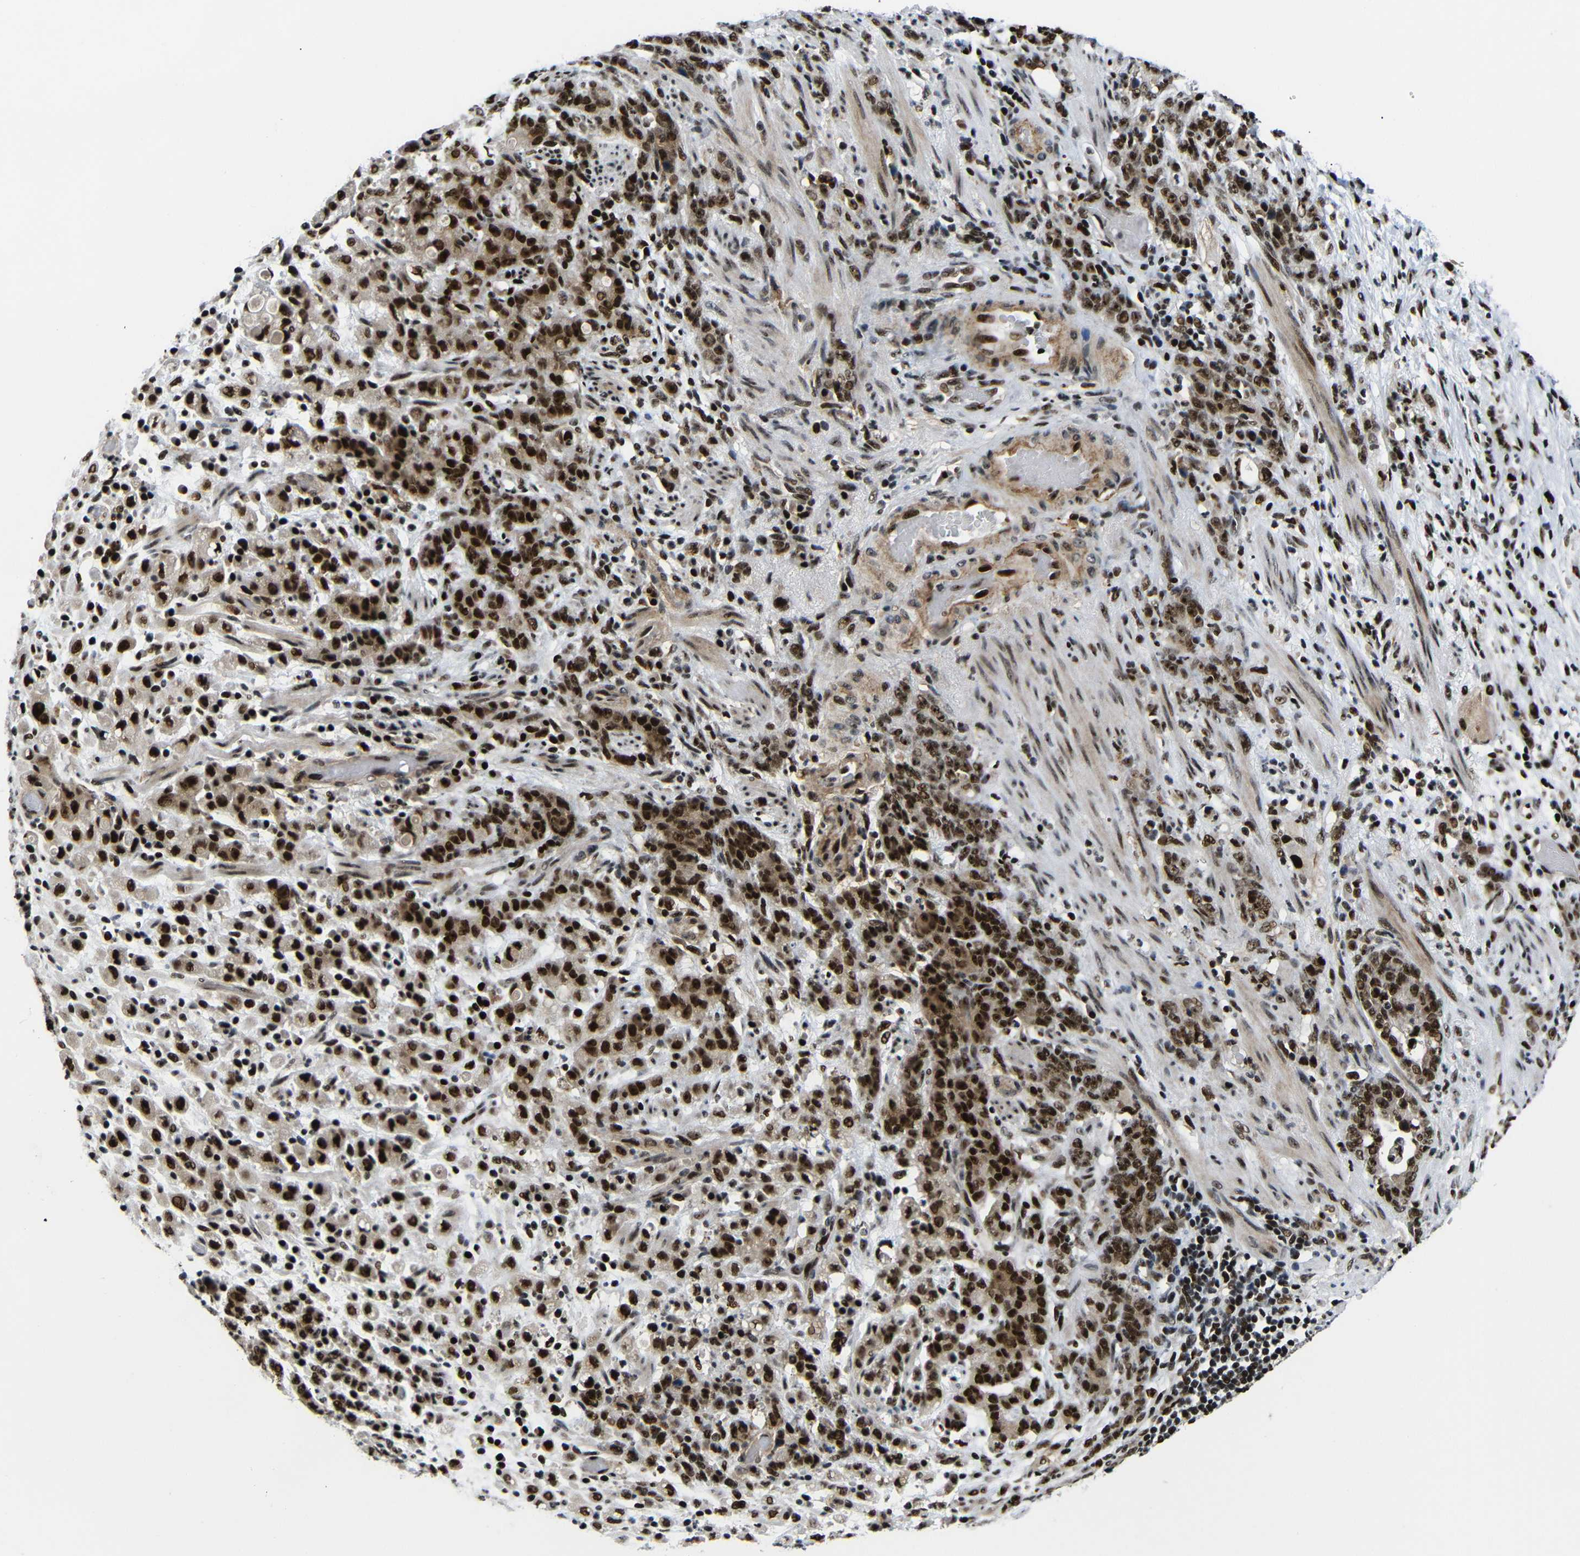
{"staining": {"intensity": "strong", "quantity": ">75%", "location": "nuclear"}, "tissue": "stomach cancer", "cell_type": "Tumor cells", "image_type": "cancer", "snomed": [{"axis": "morphology", "description": "Adenocarcinoma, NOS"}, {"axis": "topography", "description": "Stomach, lower"}], "caption": "Immunohistochemical staining of stomach adenocarcinoma demonstrates high levels of strong nuclear protein expression in about >75% of tumor cells.", "gene": "SETDB2", "patient": {"sex": "male", "age": 88}}